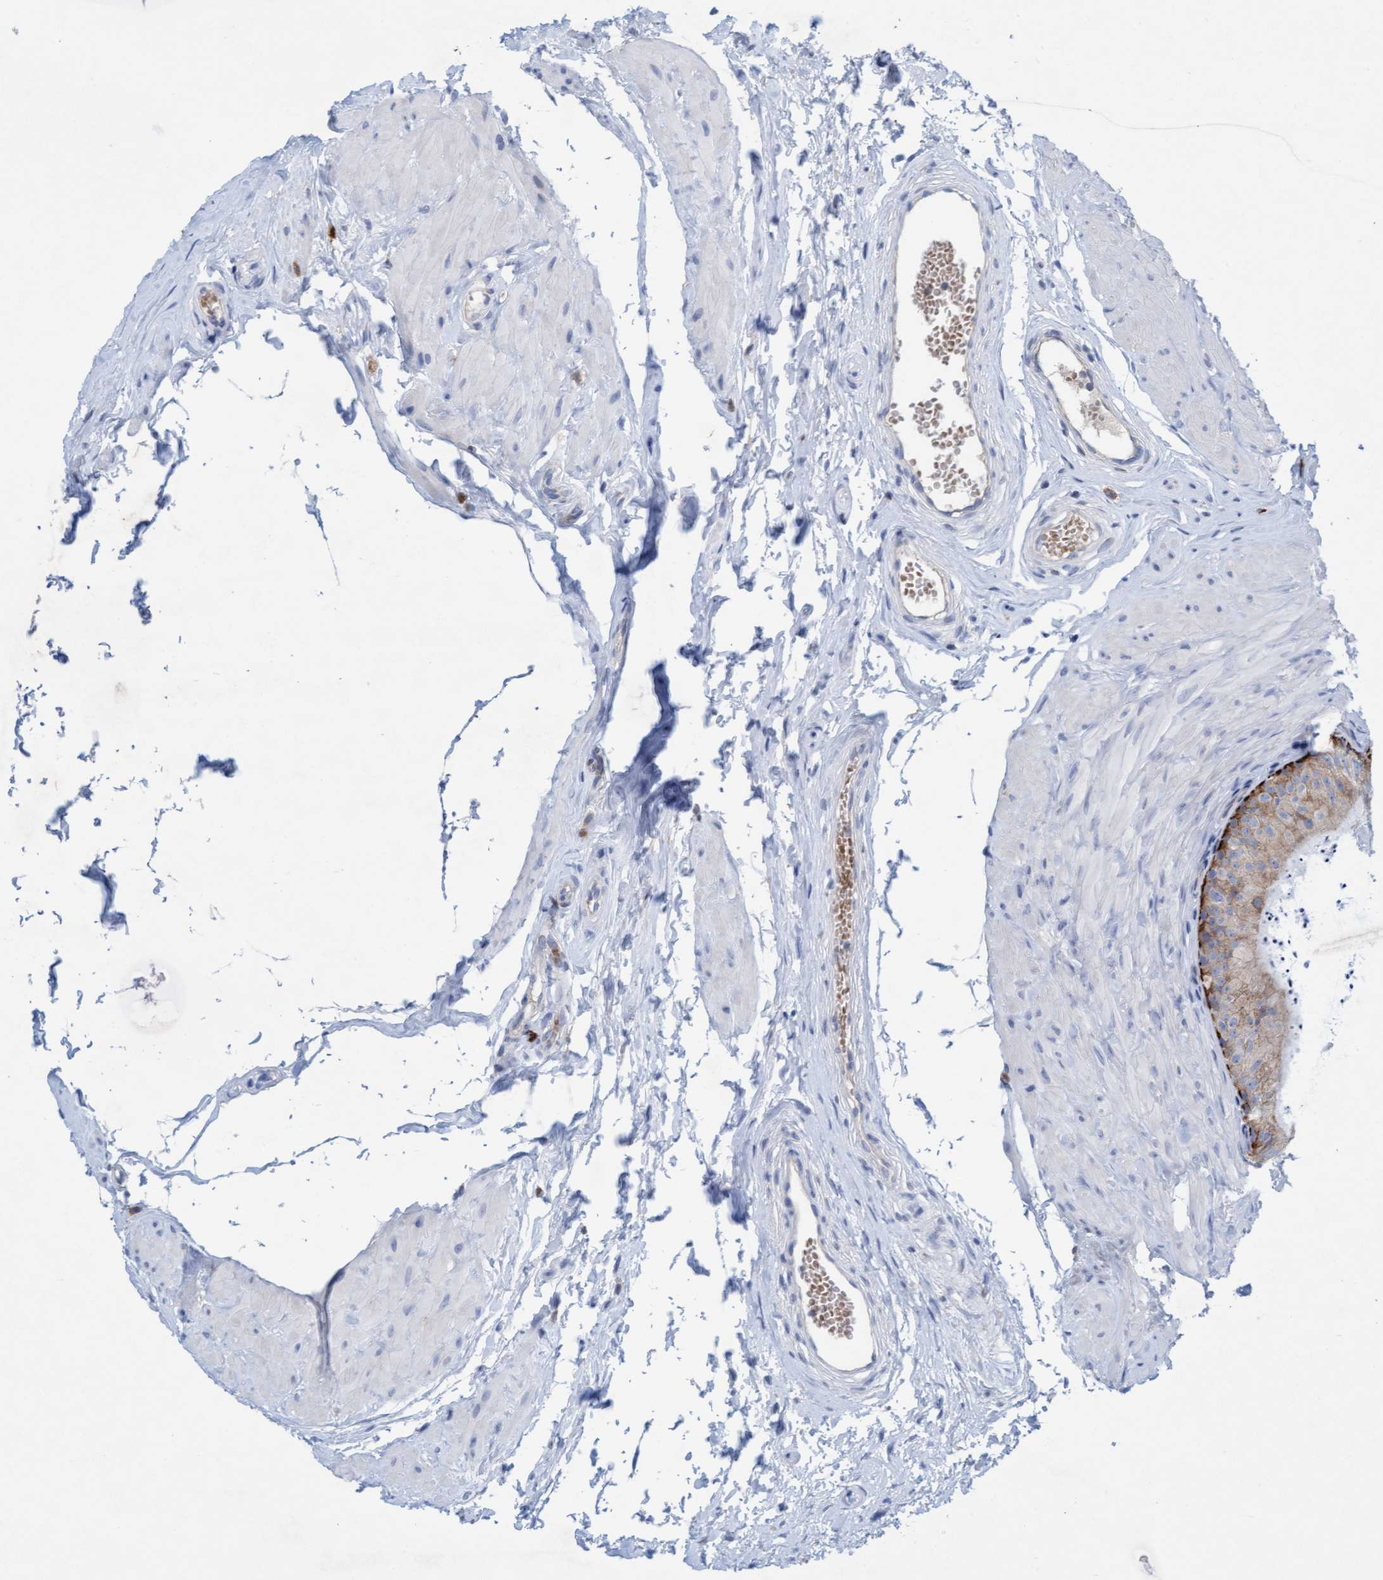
{"staining": {"intensity": "strong", "quantity": "<25%", "location": "cytoplasmic/membranous"}, "tissue": "epididymis", "cell_type": "Glandular cells", "image_type": "normal", "snomed": [{"axis": "morphology", "description": "Normal tissue, NOS"}, {"axis": "topography", "description": "Epididymis"}], "caption": "Epididymis stained with DAB (3,3'-diaminobenzidine) IHC displays medium levels of strong cytoplasmic/membranous staining in approximately <25% of glandular cells. The staining was performed using DAB to visualize the protein expression in brown, while the nuclei were stained in blue with hematoxylin (Magnification: 20x).", "gene": "SIGIRR", "patient": {"sex": "male", "age": 56}}